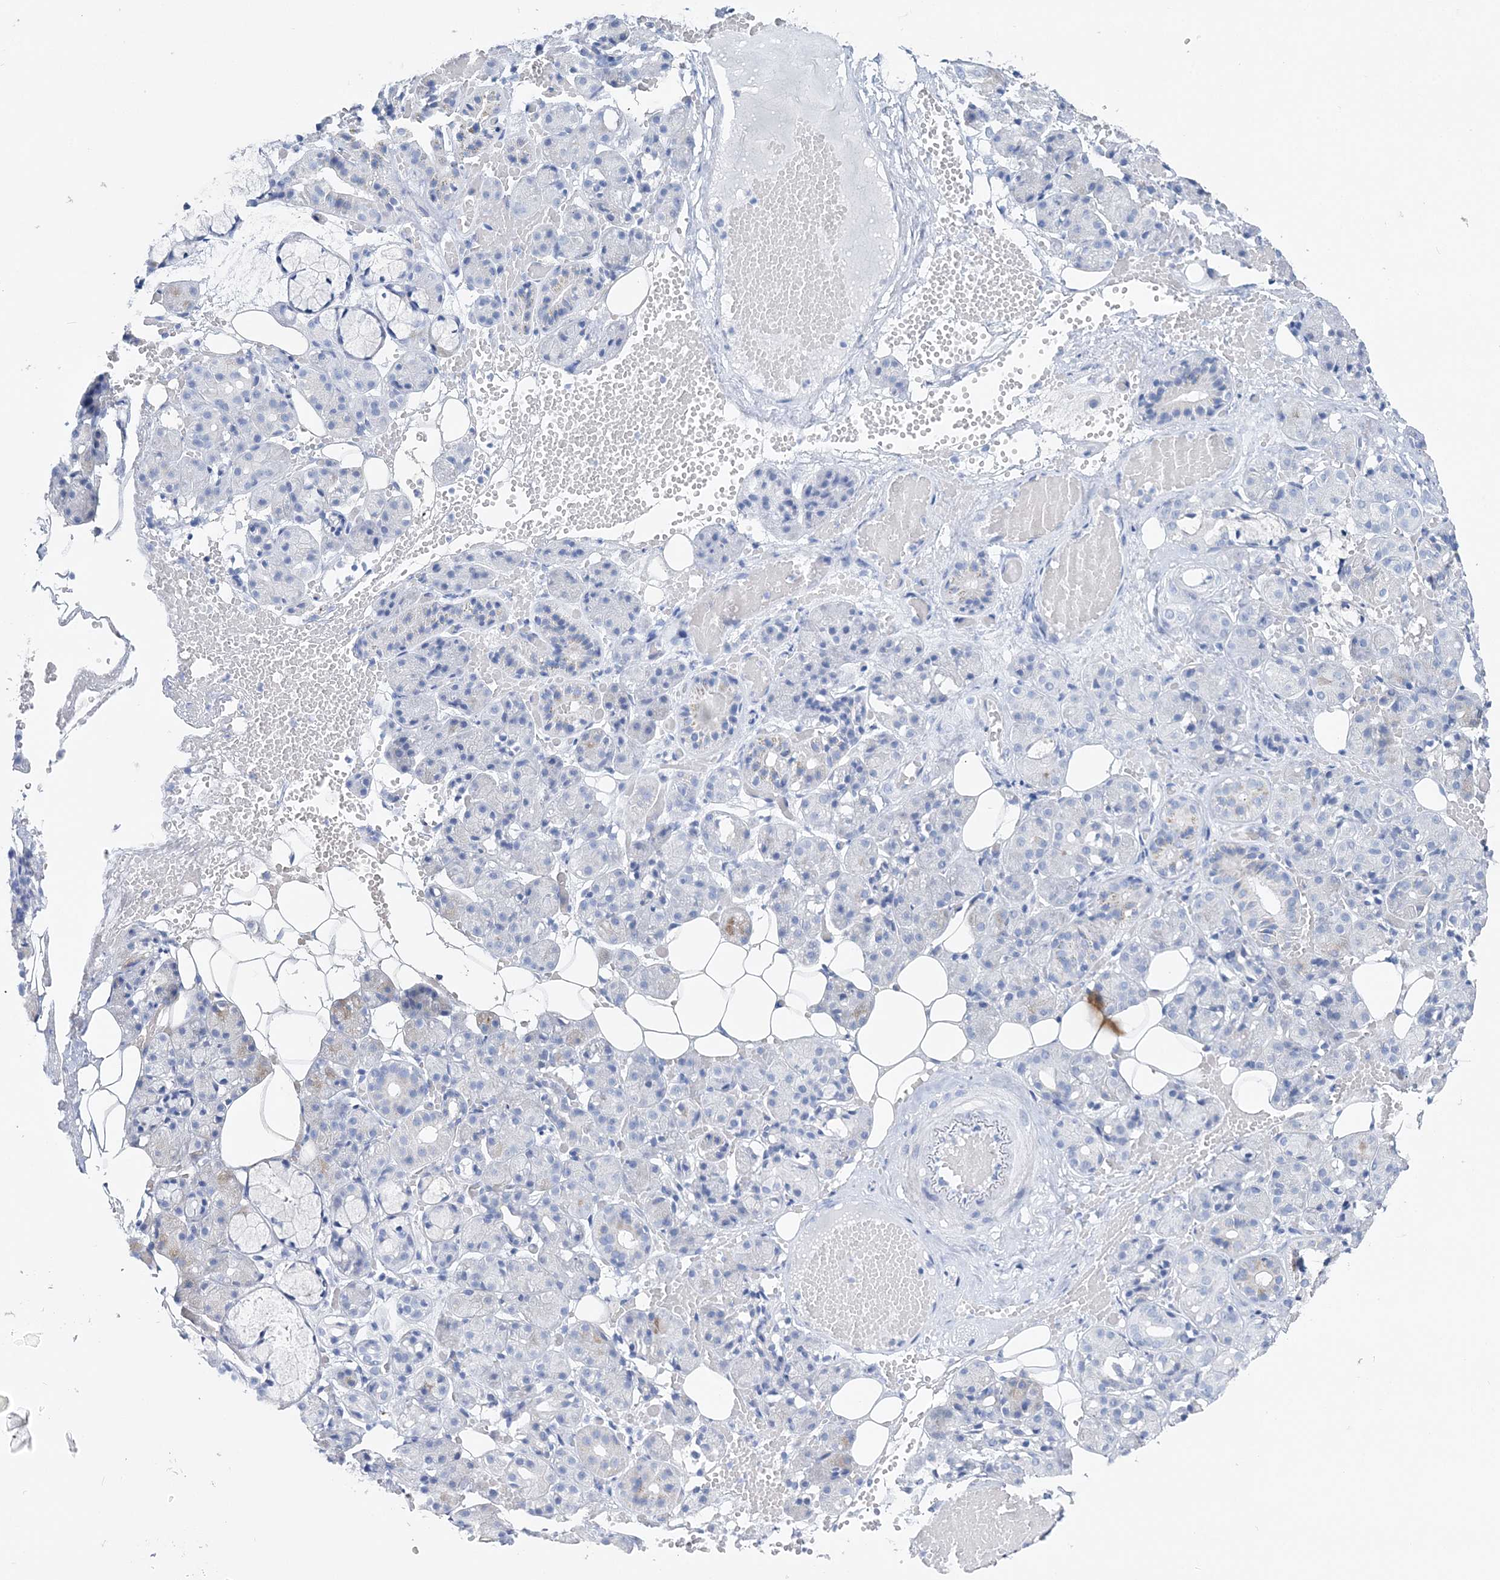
{"staining": {"intensity": "negative", "quantity": "none", "location": "none"}, "tissue": "salivary gland", "cell_type": "Glandular cells", "image_type": "normal", "snomed": [{"axis": "morphology", "description": "Normal tissue, NOS"}, {"axis": "topography", "description": "Salivary gland"}], "caption": "Immunohistochemistry (IHC) histopathology image of normal salivary gland: salivary gland stained with DAB (3,3'-diaminobenzidine) demonstrates no significant protein staining in glandular cells.", "gene": "TSPYL6", "patient": {"sex": "male", "age": 63}}